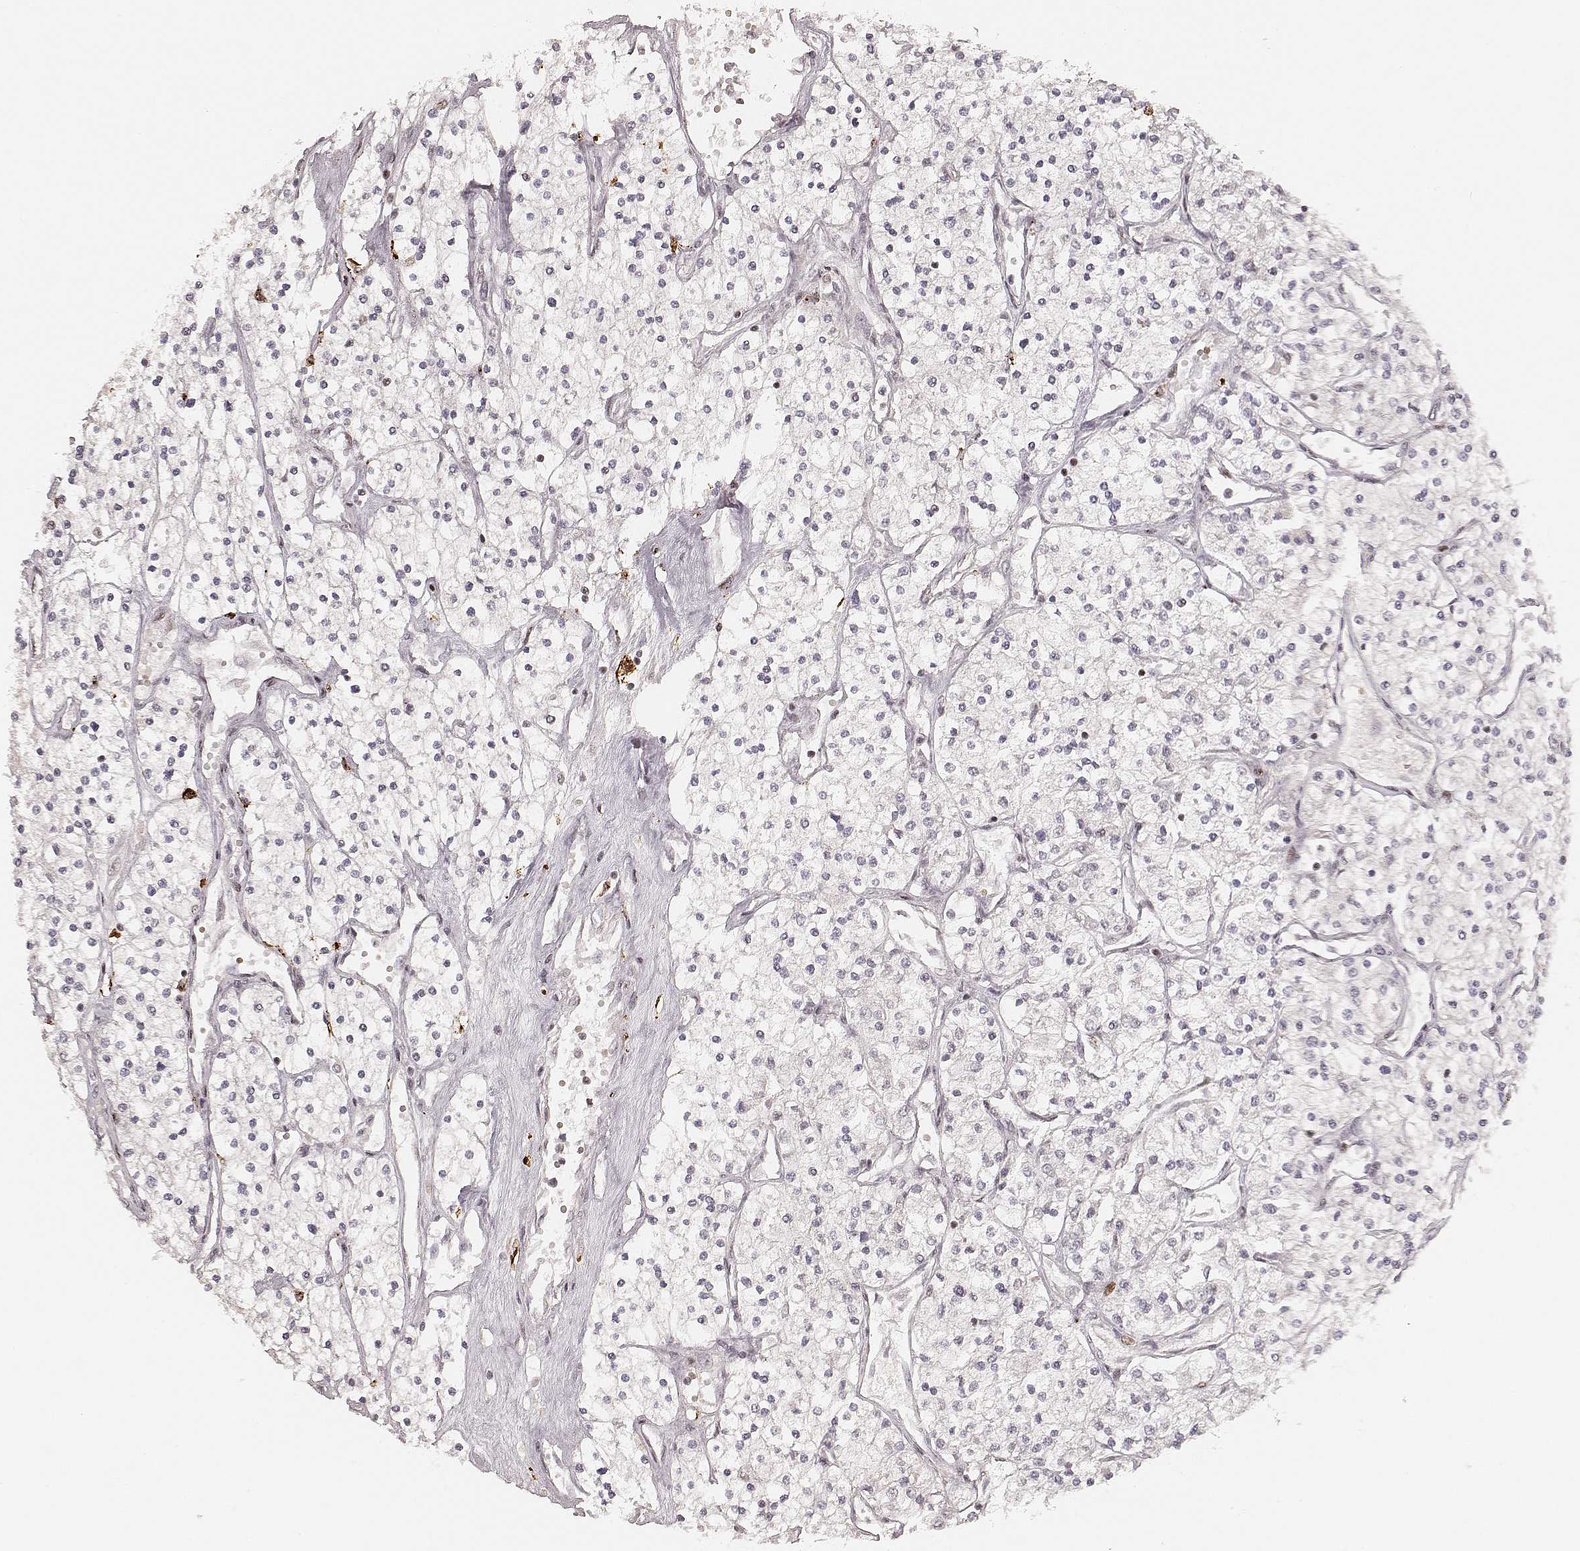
{"staining": {"intensity": "negative", "quantity": "none", "location": "none"}, "tissue": "renal cancer", "cell_type": "Tumor cells", "image_type": "cancer", "snomed": [{"axis": "morphology", "description": "Adenocarcinoma, NOS"}, {"axis": "topography", "description": "Kidney"}], "caption": "Tumor cells are negative for brown protein staining in adenocarcinoma (renal).", "gene": "HNRNPC", "patient": {"sex": "male", "age": 80}}